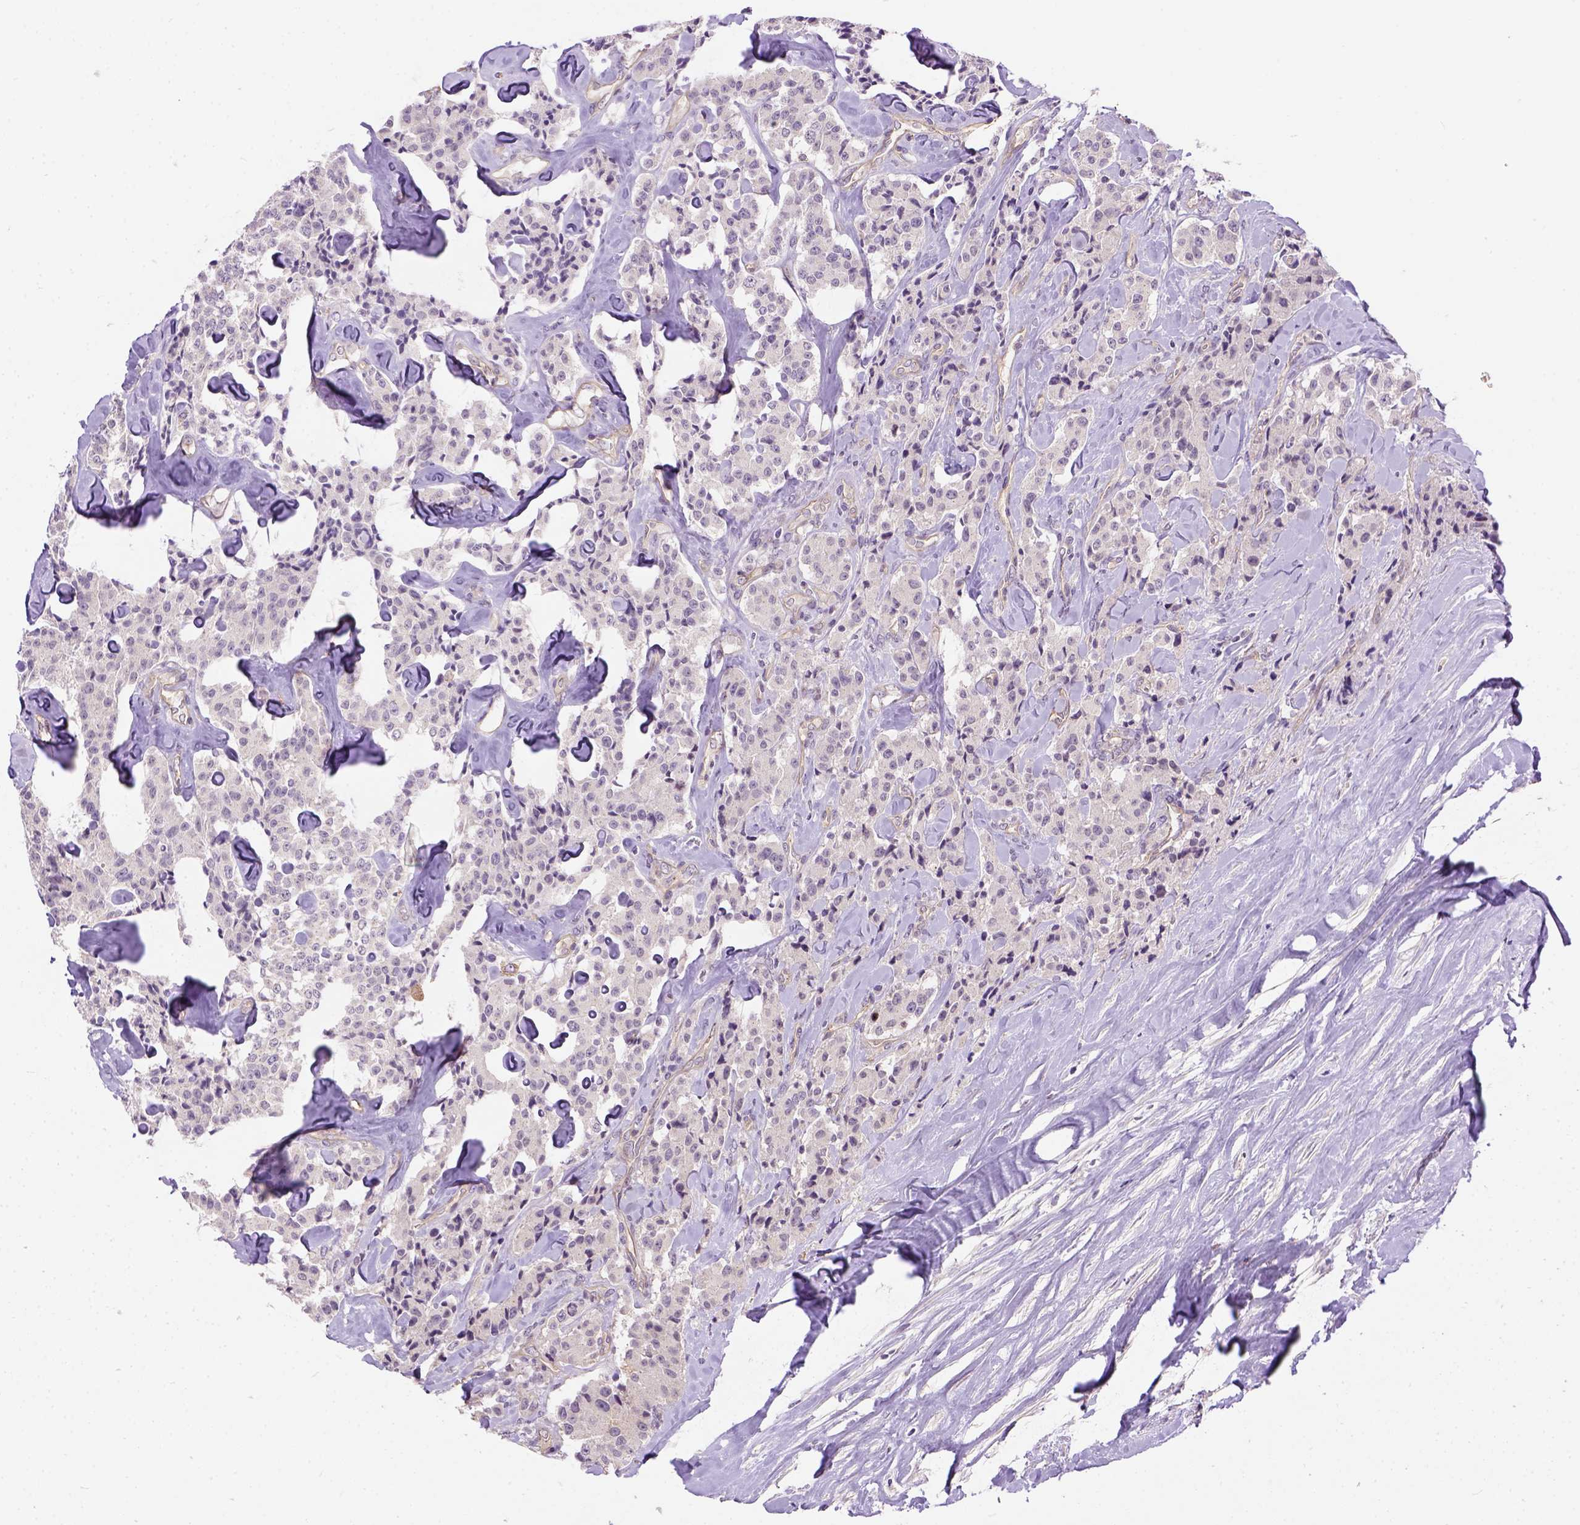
{"staining": {"intensity": "negative", "quantity": "none", "location": "none"}, "tissue": "carcinoid", "cell_type": "Tumor cells", "image_type": "cancer", "snomed": [{"axis": "morphology", "description": "Carcinoid, malignant, NOS"}, {"axis": "topography", "description": "Pancreas"}], "caption": "Immunohistochemistry (IHC) micrograph of neoplastic tissue: carcinoid stained with DAB (3,3'-diaminobenzidine) reveals no significant protein positivity in tumor cells. (DAB (3,3'-diaminobenzidine) IHC visualized using brightfield microscopy, high magnification).", "gene": "KAZN", "patient": {"sex": "male", "age": 41}}